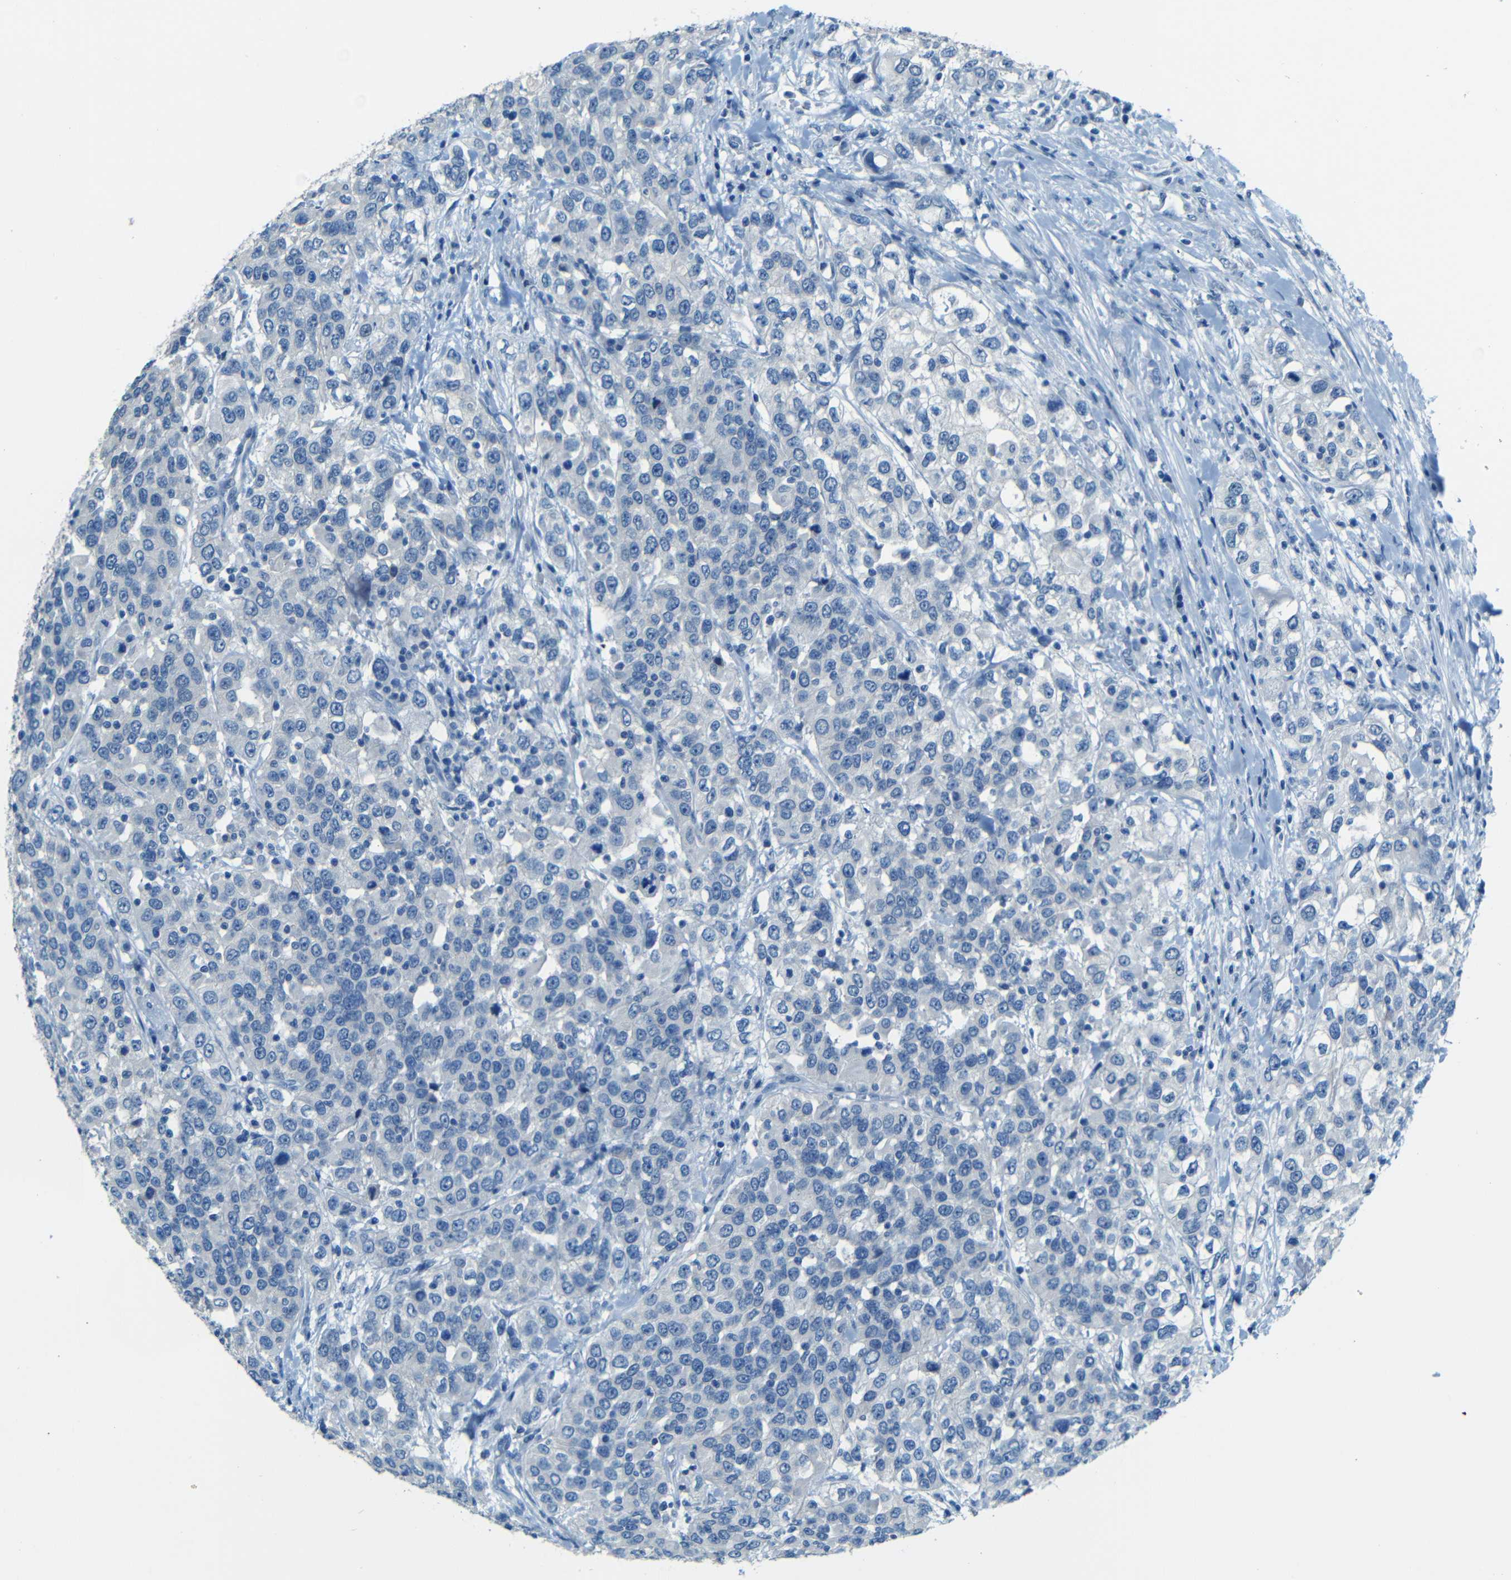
{"staining": {"intensity": "negative", "quantity": "none", "location": "none"}, "tissue": "urothelial cancer", "cell_type": "Tumor cells", "image_type": "cancer", "snomed": [{"axis": "morphology", "description": "Urothelial carcinoma, High grade"}, {"axis": "topography", "description": "Urinary bladder"}], "caption": "Micrograph shows no significant protein expression in tumor cells of urothelial cancer.", "gene": "ZMAT1", "patient": {"sex": "female", "age": 80}}